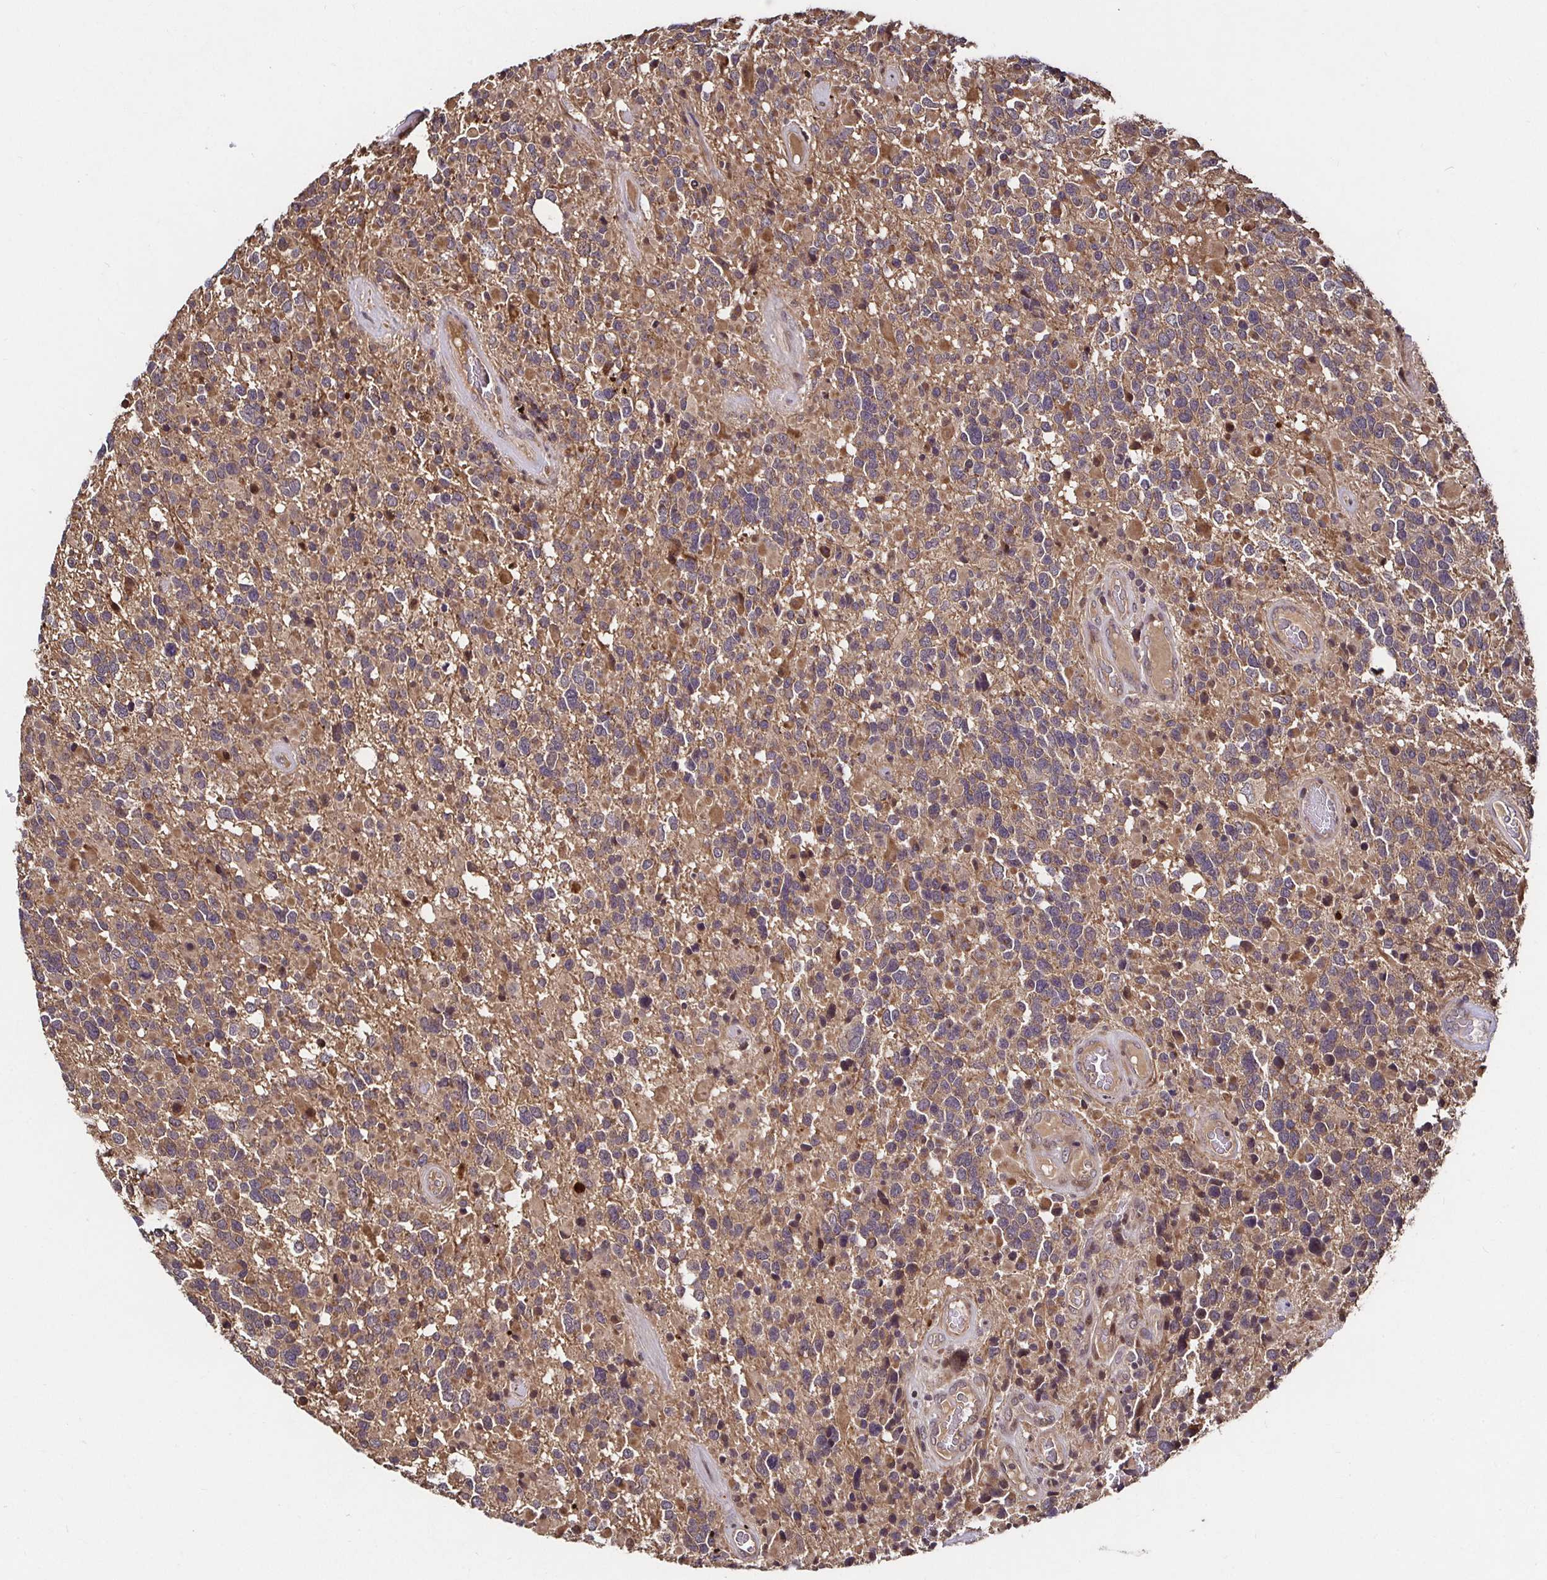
{"staining": {"intensity": "weak", "quantity": ">75%", "location": "cytoplasmic/membranous"}, "tissue": "glioma", "cell_type": "Tumor cells", "image_type": "cancer", "snomed": [{"axis": "morphology", "description": "Glioma, malignant, High grade"}, {"axis": "topography", "description": "Brain"}], "caption": "A photomicrograph of human glioma stained for a protein demonstrates weak cytoplasmic/membranous brown staining in tumor cells.", "gene": "SMYD3", "patient": {"sex": "female", "age": 40}}